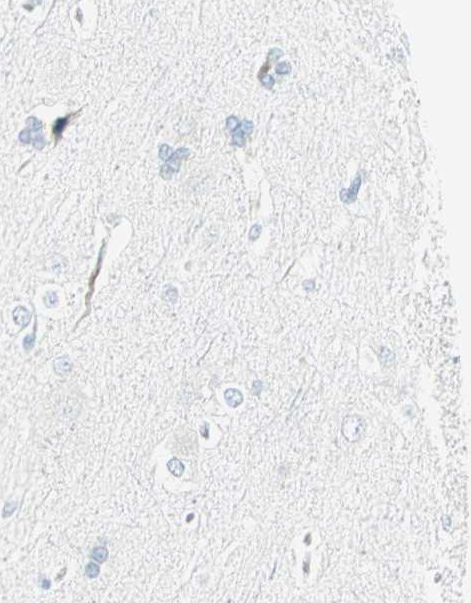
{"staining": {"intensity": "negative", "quantity": "none", "location": "none"}, "tissue": "cerebral cortex", "cell_type": "Endothelial cells", "image_type": "normal", "snomed": [{"axis": "morphology", "description": "Normal tissue, NOS"}, {"axis": "topography", "description": "Cerebral cortex"}], "caption": "Cerebral cortex was stained to show a protein in brown. There is no significant expression in endothelial cells. (Immunohistochemistry, brightfield microscopy, high magnification).", "gene": "MLLT10", "patient": {"sex": "male", "age": 62}}